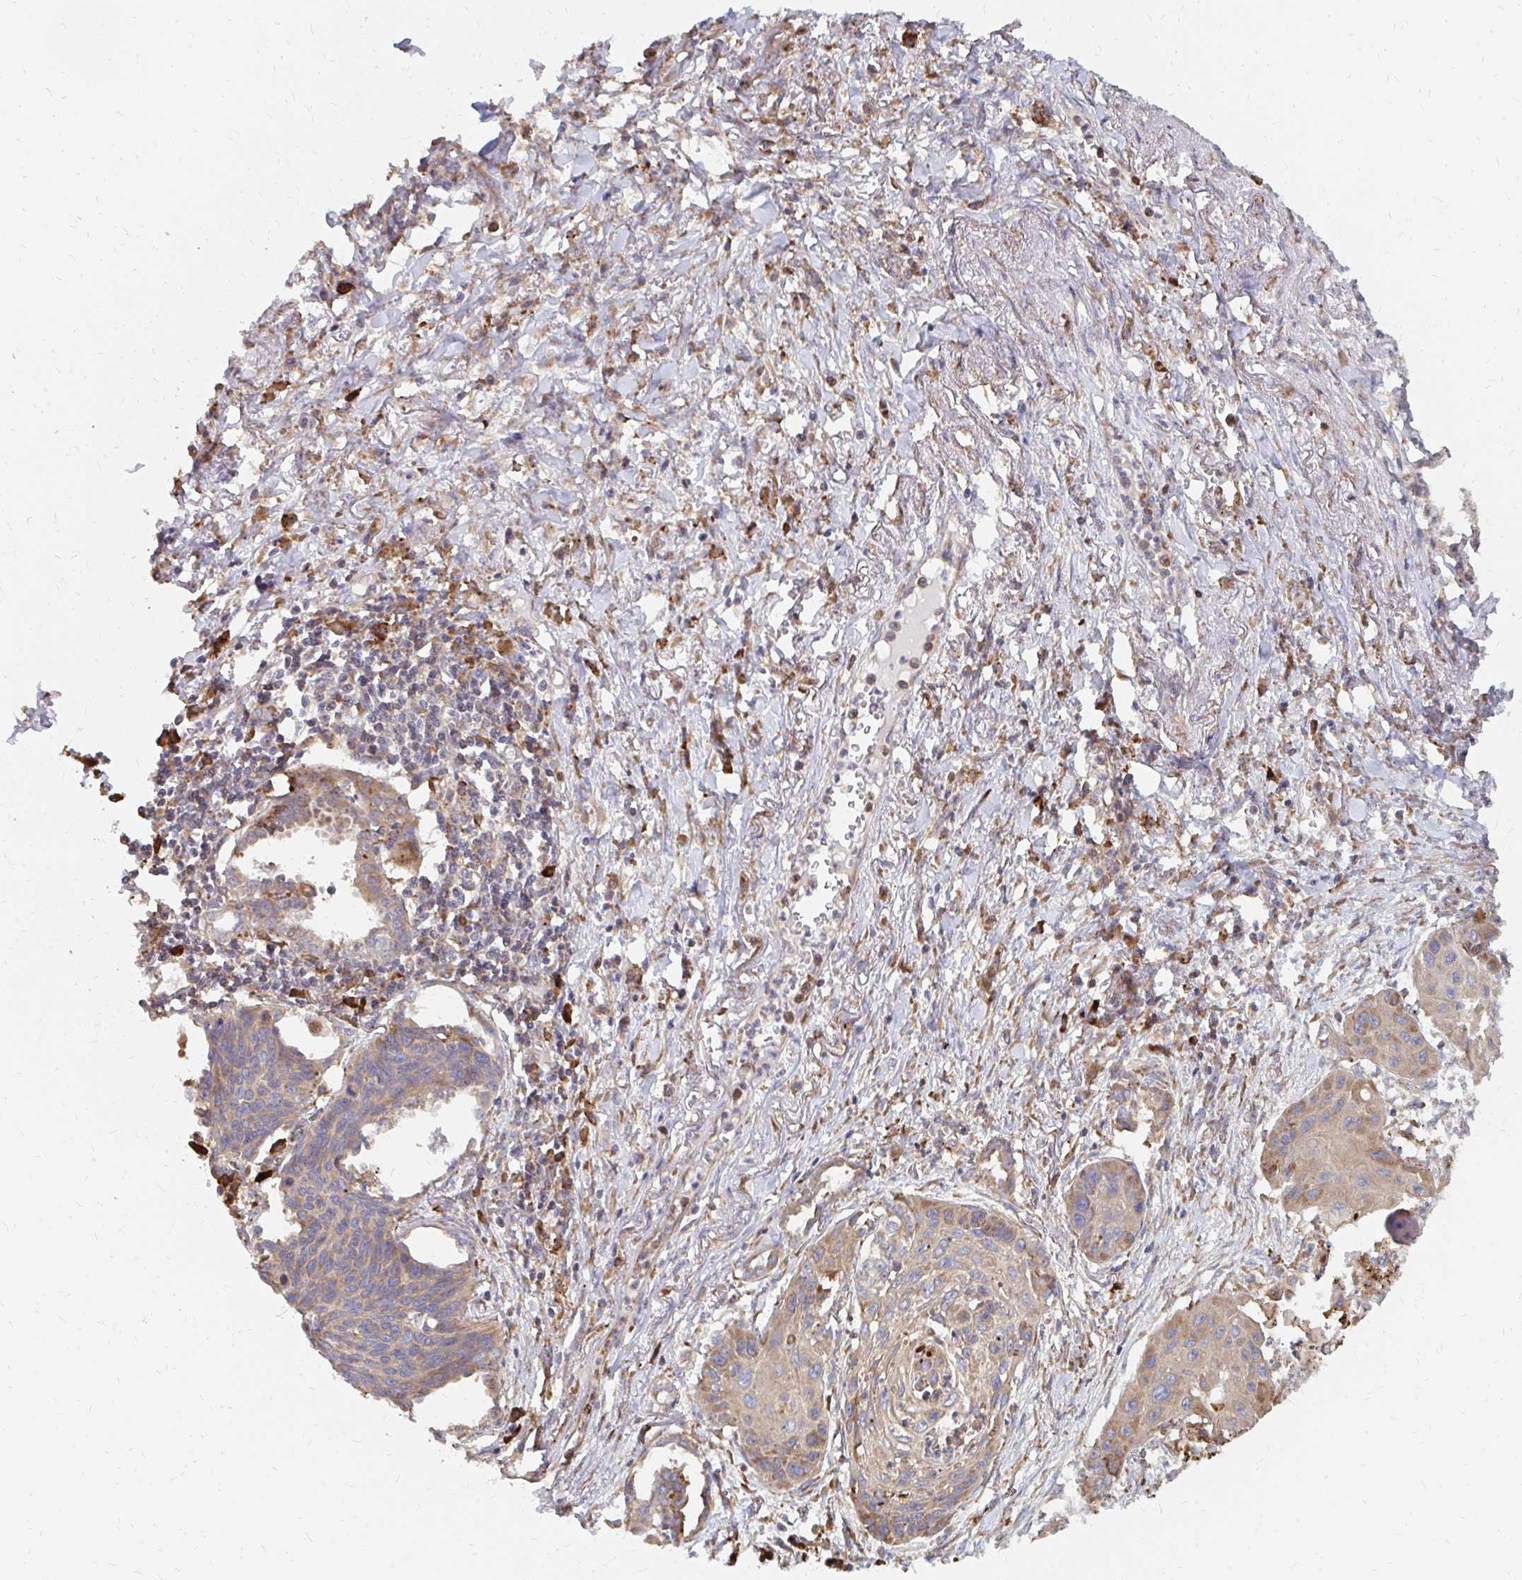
{"staining": {"intensity": "weak", "quantity": ">75%", "location": "cytoplasmic/membranous"}, "tissue": "lung cancer", "cell_type": "Tumor cells", "image_type": "cancer", "snomed": [{"axis": "morphology", "description": "Squamous cell carcinoma, NOS"}, {"axis": "topography", "description": "Lung"}], "caption": "There is low levels of weak cytoplasmic/membranous expression in tumor cells of squamous cell carcinoma (lung), as demonstrated by immunohistochemical staining (brown color).", "gene": "PPP1R13L", "patient": {"sex": "male", "age": 71}}